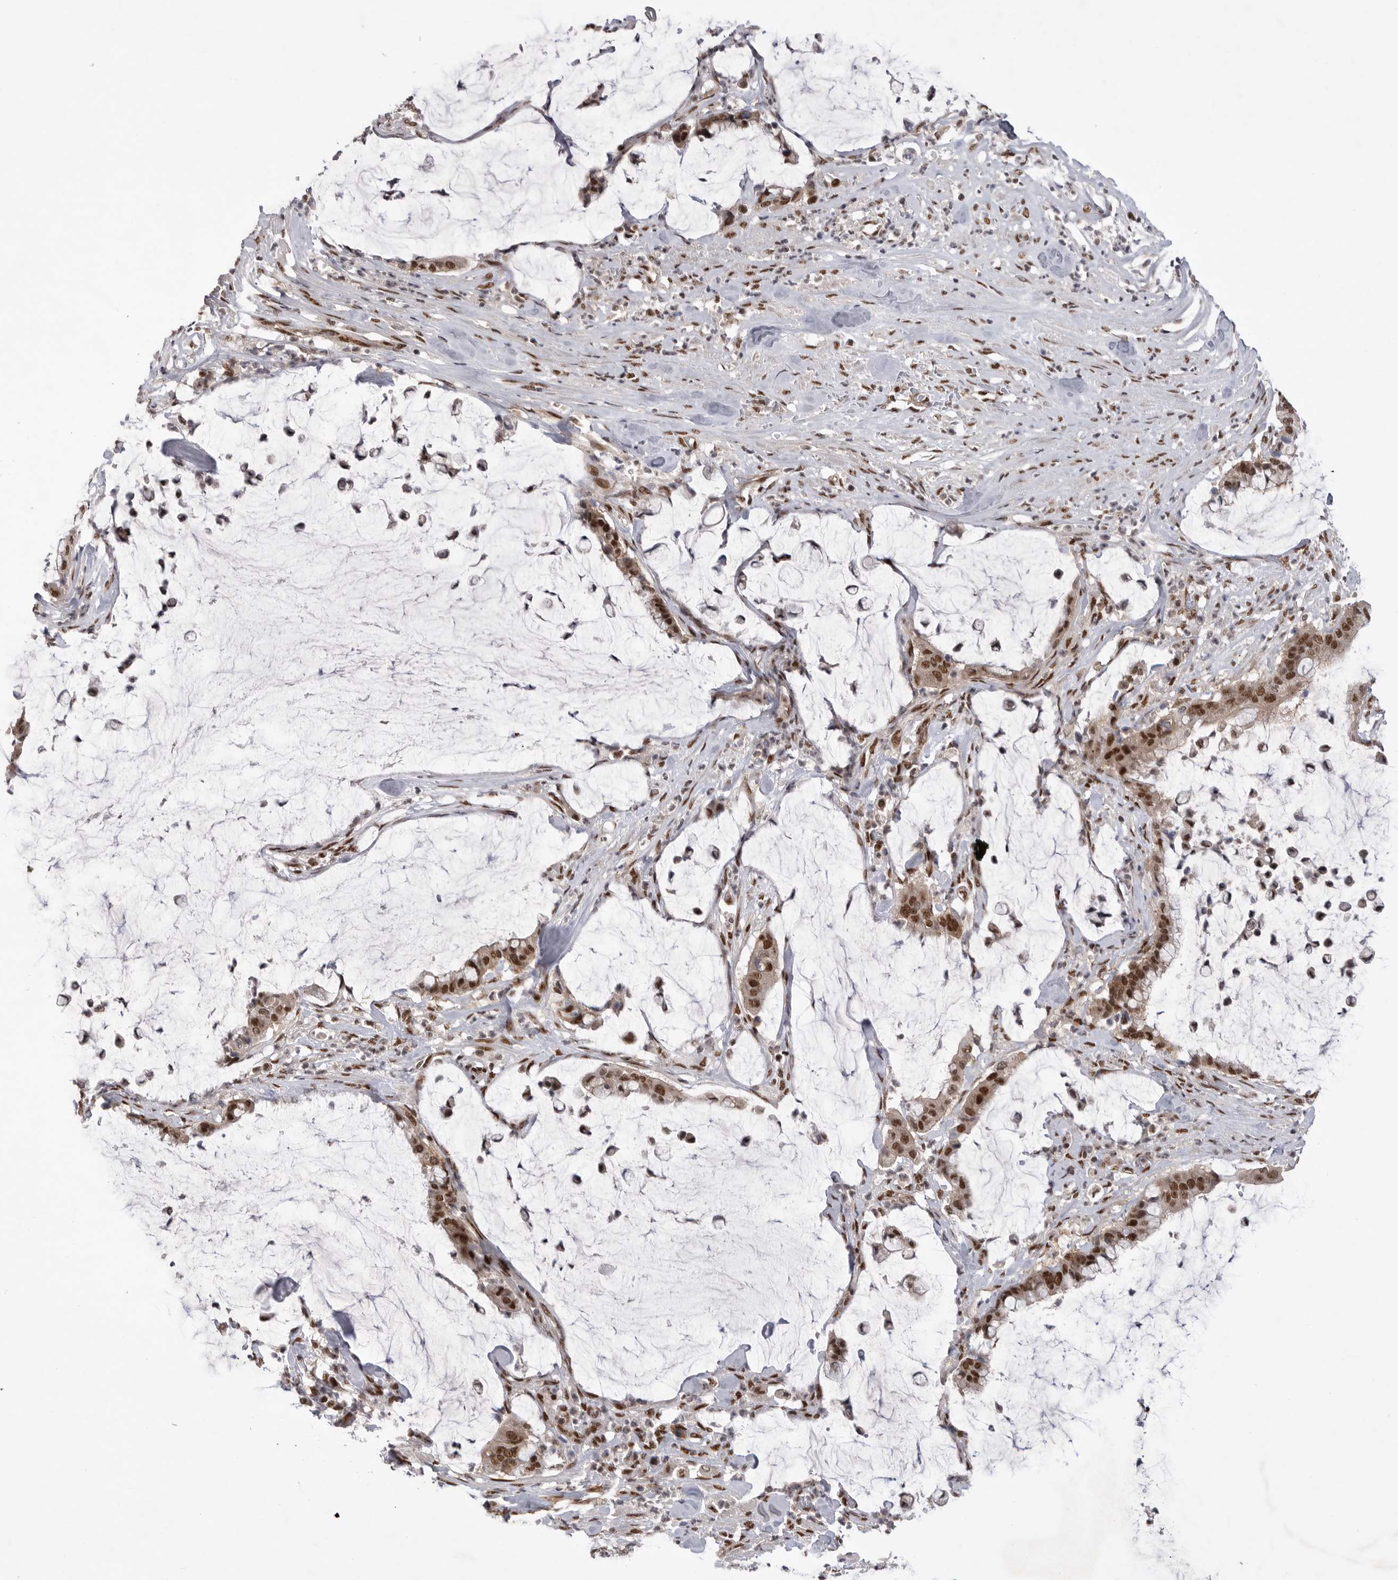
{"staining": {"intensity": "moderate", "quantity": ">75%", "location": "nuclear"}, "tissue": "pancreatic cancer", "cell_type": "Tumor cells", "image_type": "cancer", "snomed": [{"axis": "morphology", "description": "Adenocarcinoma, NOS"}, {"axis": "topography", "description": "Pancreas"}], "caption": "Human pancreatic cancer (adenocarcinoma) stained with a brown dye displays moderate nuclear positive staining in approximately >75% of tumor cells.", "gene": "PPP1R8", "patient": {"sex": "male", "age": 41}}